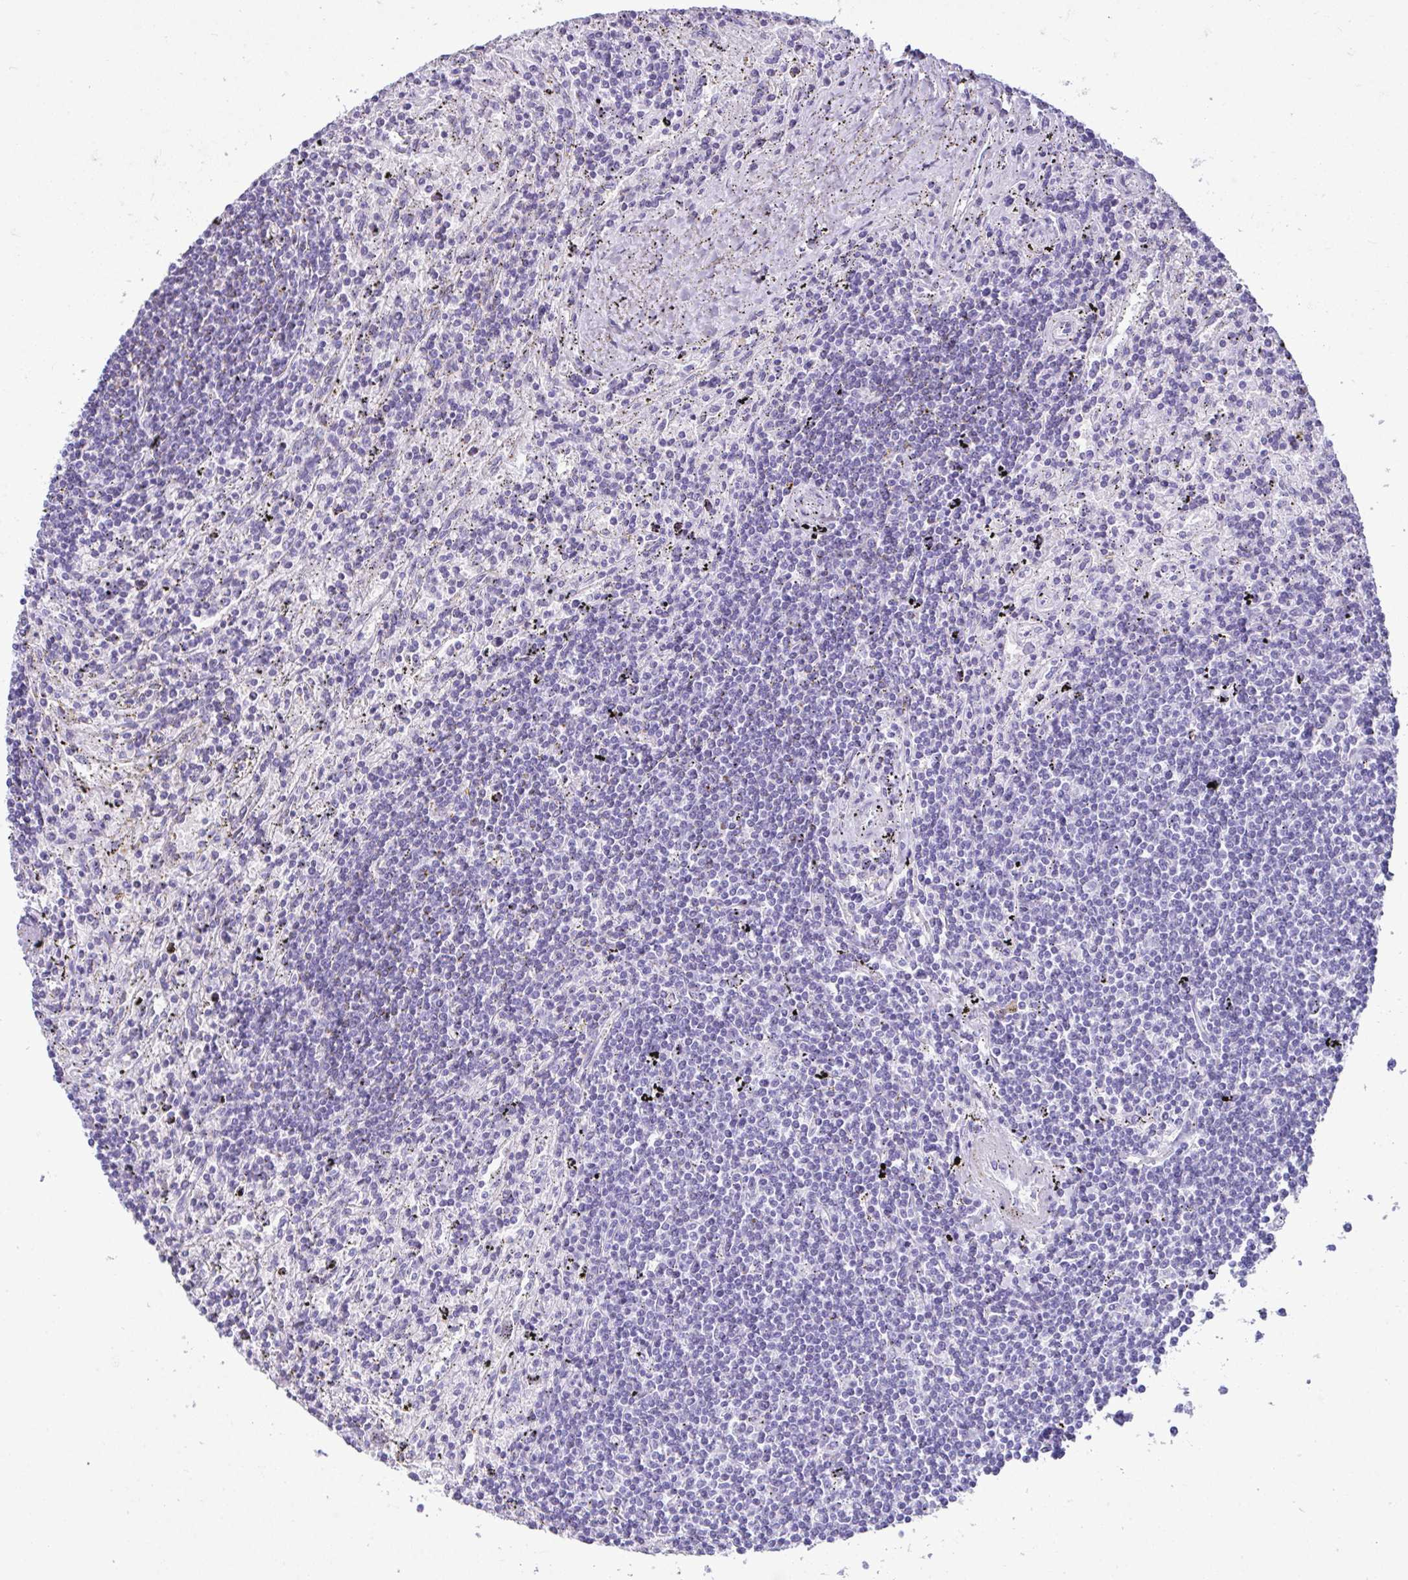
{"staining": {"intensity": "negative", "quantity": "none", "location": "none"}, "tissue": "lymphoma", "cell_type": "Tumor cells", "image_type": "cancer", "snomed": [{"axis": "morphology", "description": "Malignant lymphoma, non-Hodgkin's type, Low grade"}, {"axis": "topography", "description": "Spleen"}], "caption": "This is an immunohistochemistry (IHC) photomicrograph of low-grade malignant lymphoma, non-Hodgkin's type. There is no positivity in tumor cells.", "gene": "CLGN", "patient": {"sex": "male", "age": 76}}